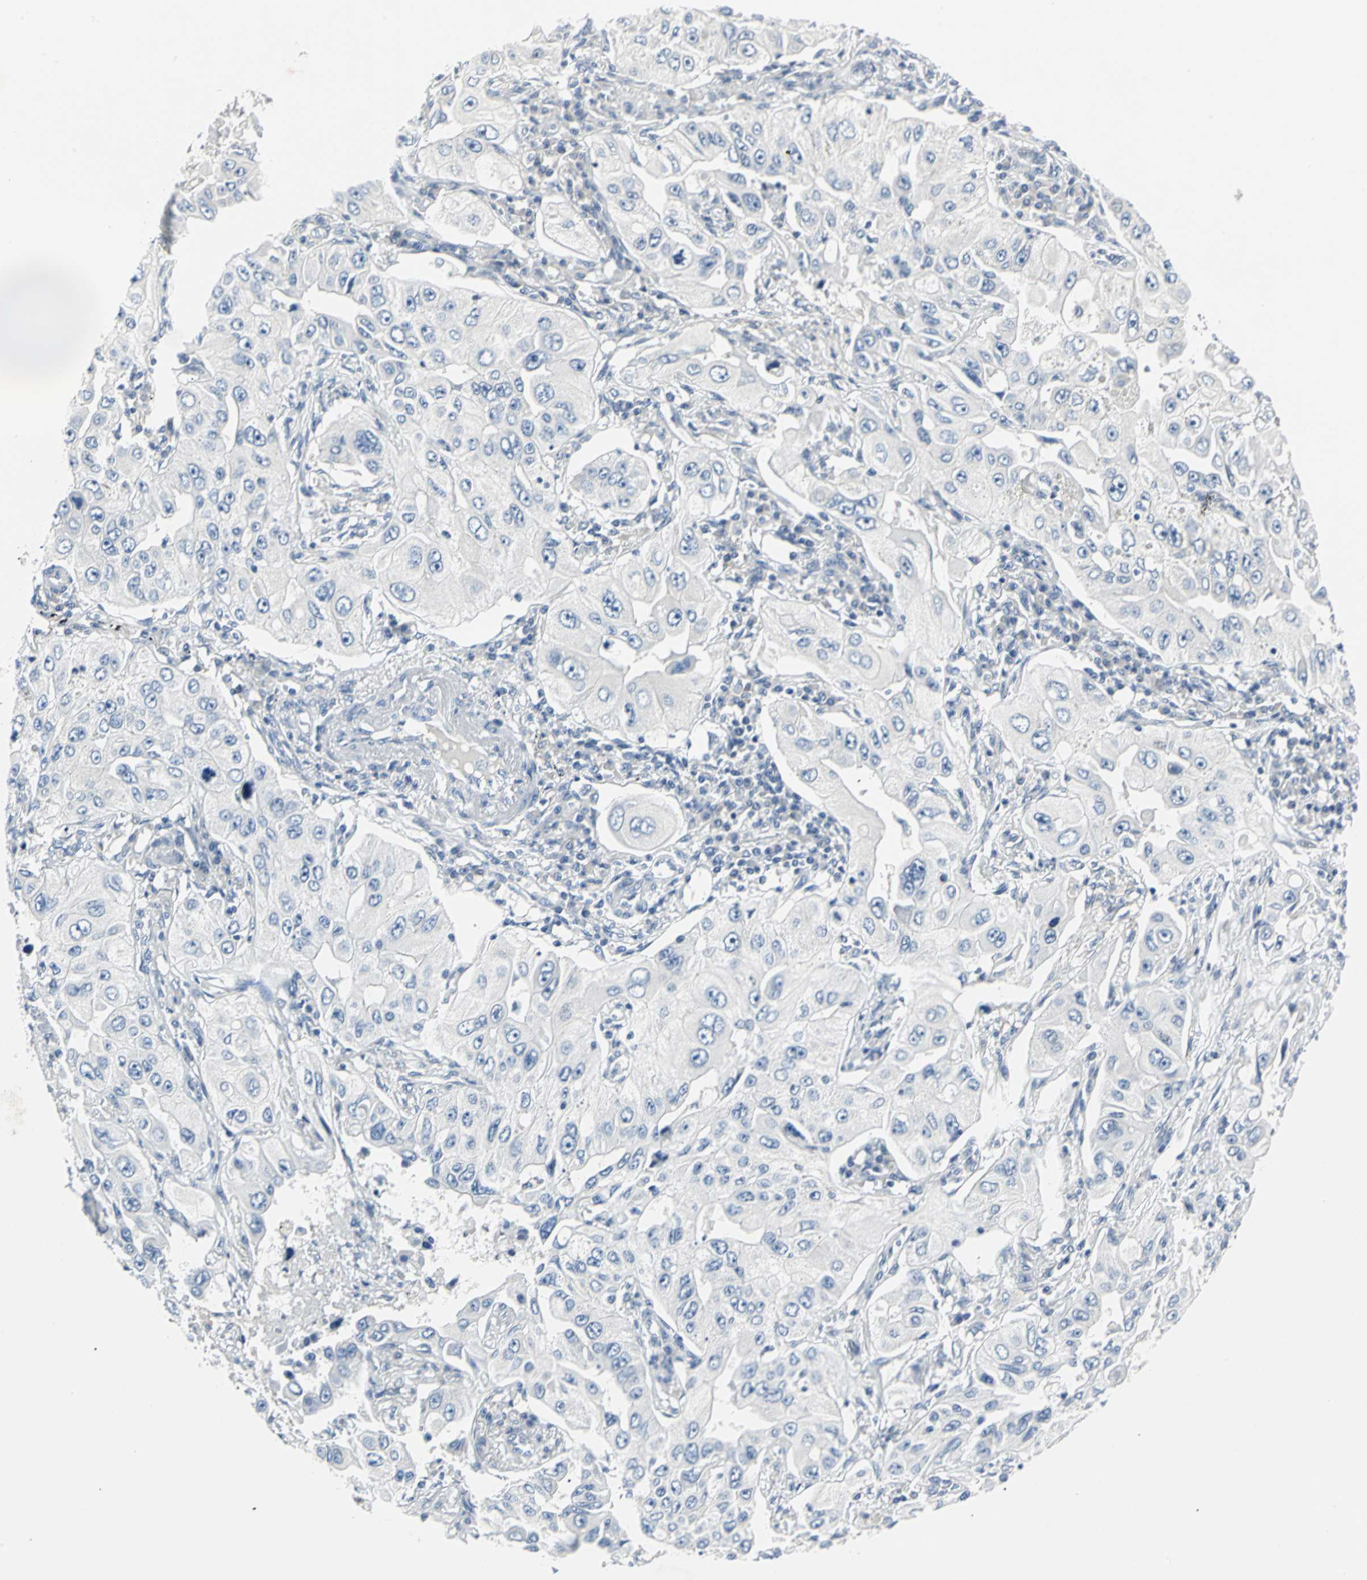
{"staining": {"intensity": "negative", "quantity": "none", "location": "none"}, "tissue": "lung cancer", "cell_type": "Tumor cells", "image_type": "cancer", "snomed": [{"axis": "morphology", "description": "Adenocarcinoma, NOS"}, {"axis": "topography", "description": "Lung"}], "caption": "Immunohistochemical staining of adenocarcinoma (lung) demonstrates no significant positivity in tumor cells.", "gene": "RIPOR1", "patient": {"sex": "male", "age": 84}}